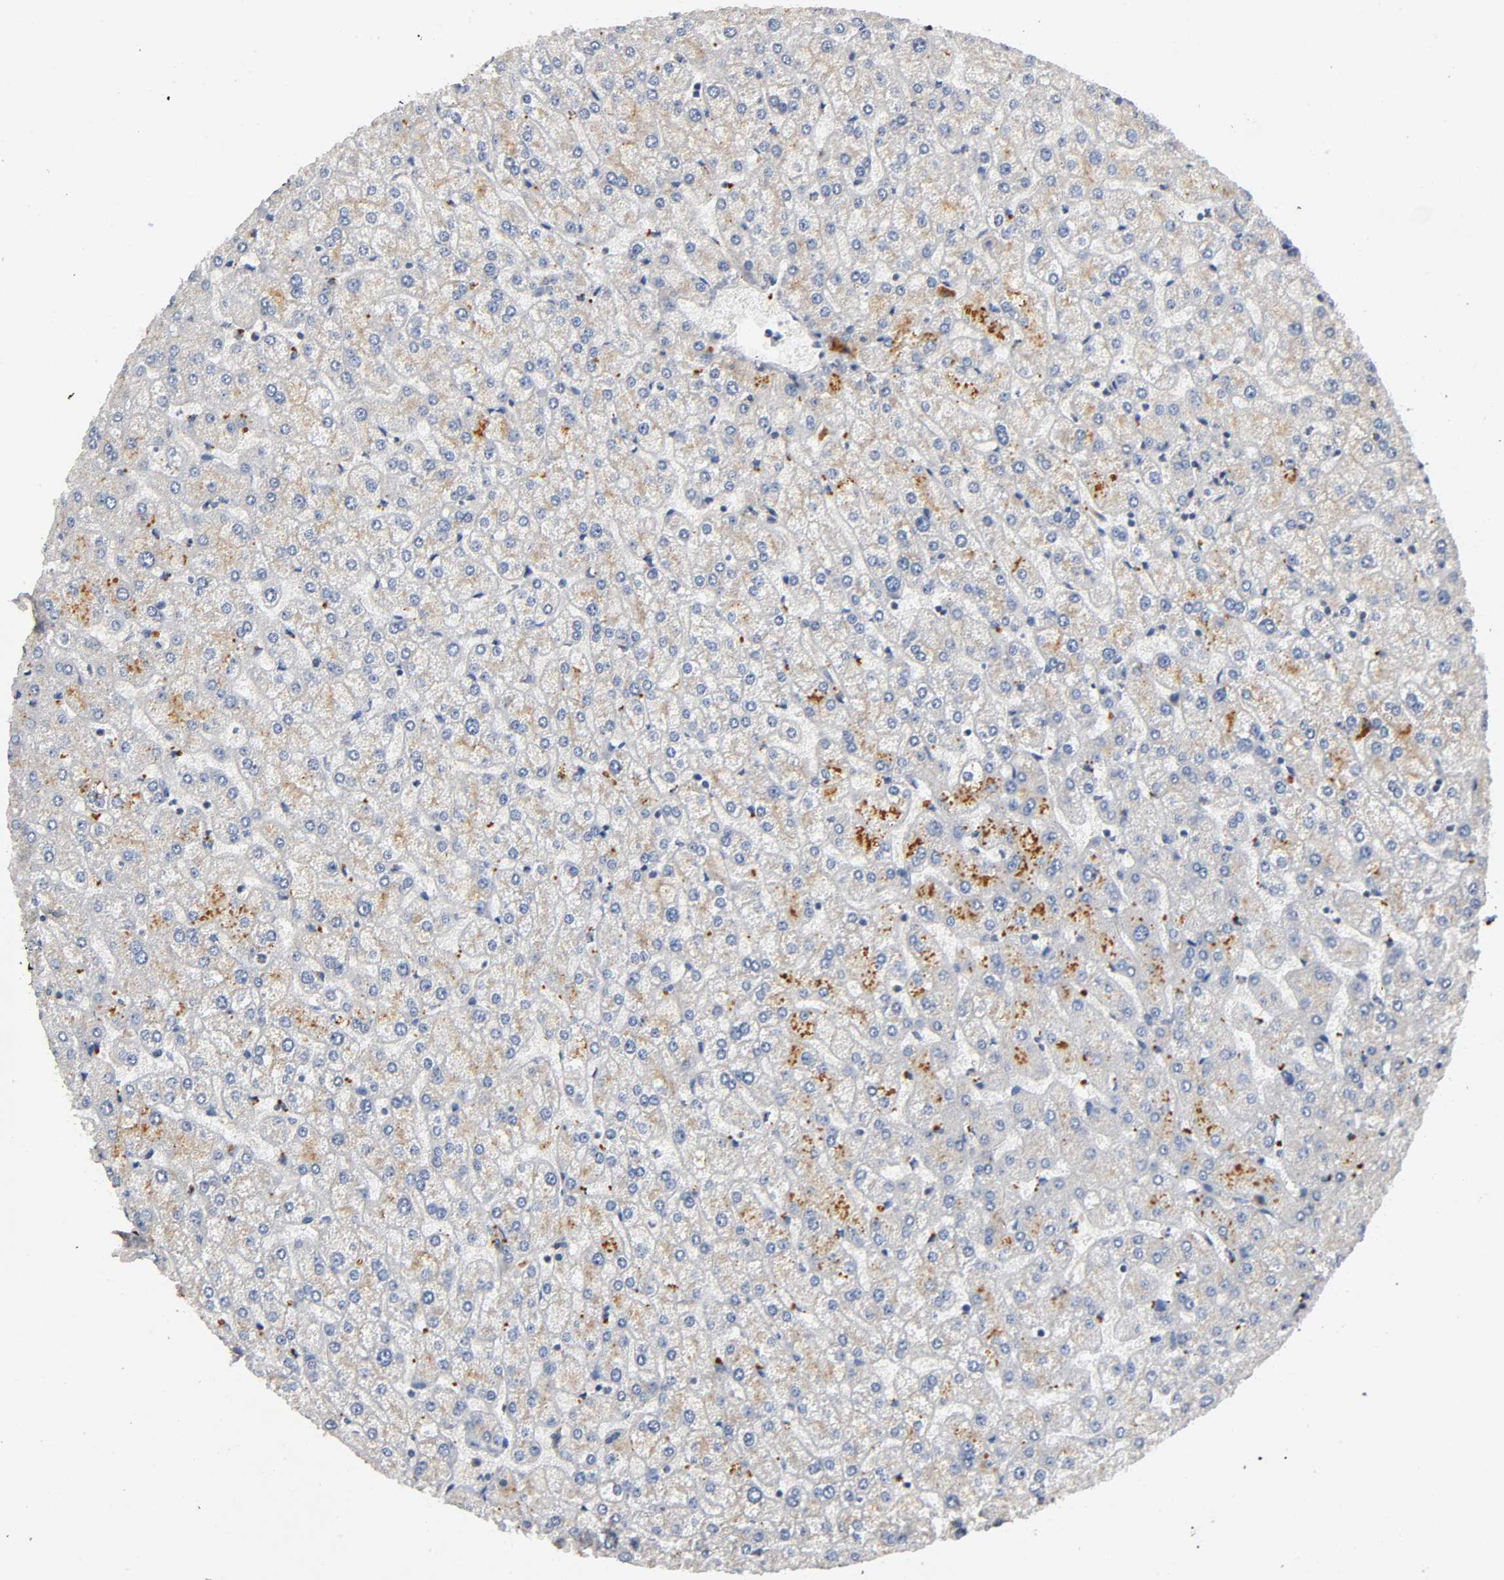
{"staining": {"intensity": "negative", "quantity": "none", "location": "none"}, "tissue": "liver", "cell_type": "Cholangiocytes", "image_type": "normal", "snomed": [{"axis": "morphology", "description": "Normal tissue, NOS"}, {"axis": "topography", "description": "Liver"}], "caption": "The micrograph demonstrates no staining of cholangiocytes in normal liver. The staining was performed using DAB to visualize the protein expression in brown, while the nuclei were stained in blue with hematoxylin (Magnification: 20x).", "gene": "IKBKB", "patient": {"sex": "female", "age": 32}}